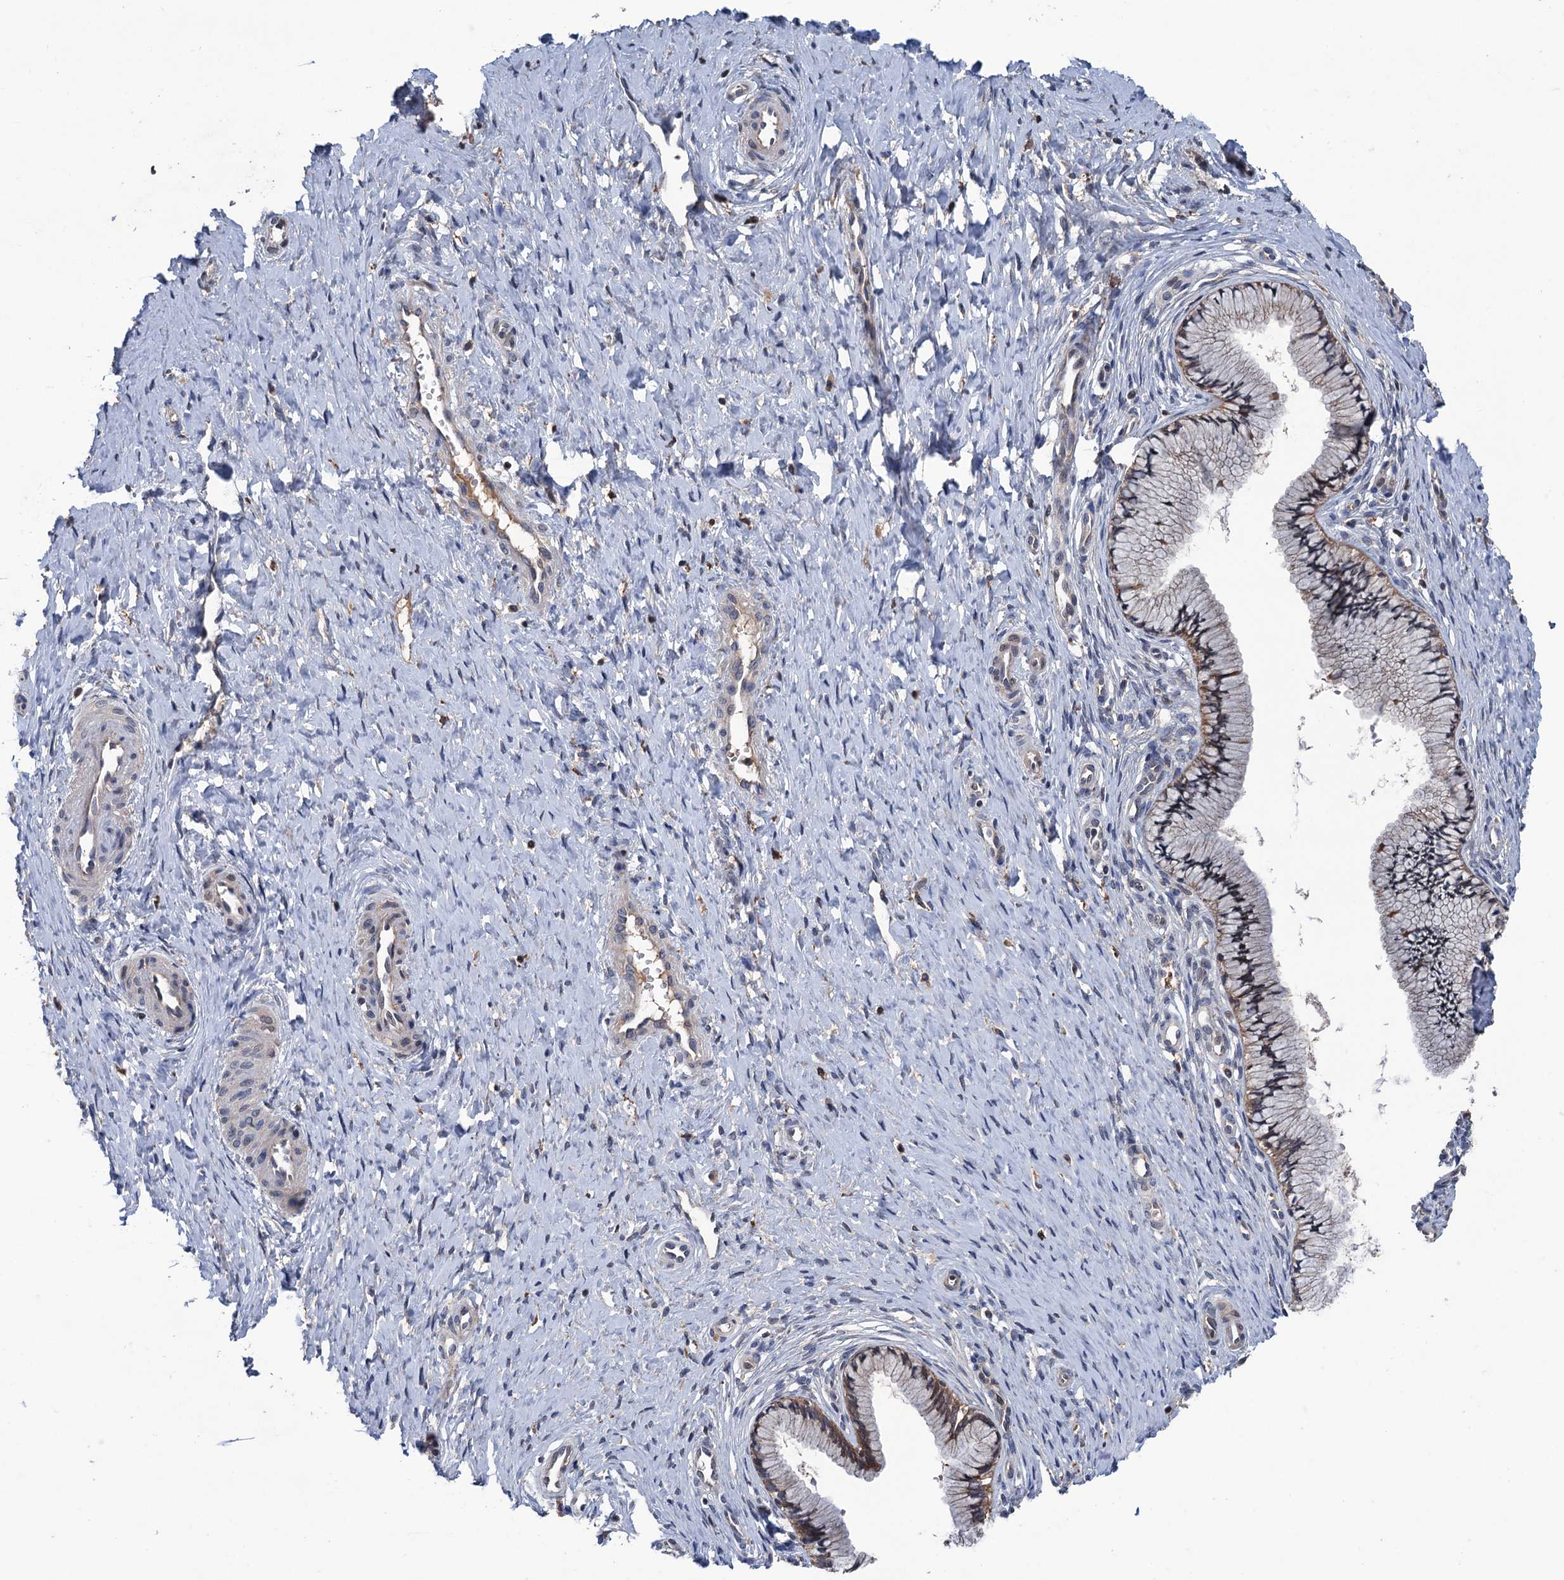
{"staining": {"intensity": "moderate", "quantity": "25%-75%", "location": "cytoplasmic/membranous"}, "tissue": "cervix", "cell_type": "Glandular cells", "image_type": "normal", "snomed": [{"axis": "morphology", "description": "Normal tissue, NOS"}, {"axis": "topography", "description": "Cervix"}], "caption": "Moderate cytoplasmic/membranous positivity is appreciated in approximately 25%-75% of glandular cells in unremarkable cervix. (brown staining indicates protein expression, while blue staining denotes nuclei).", "gene": "ZNF438", "patient": {"sex": "female", "age": 36}}